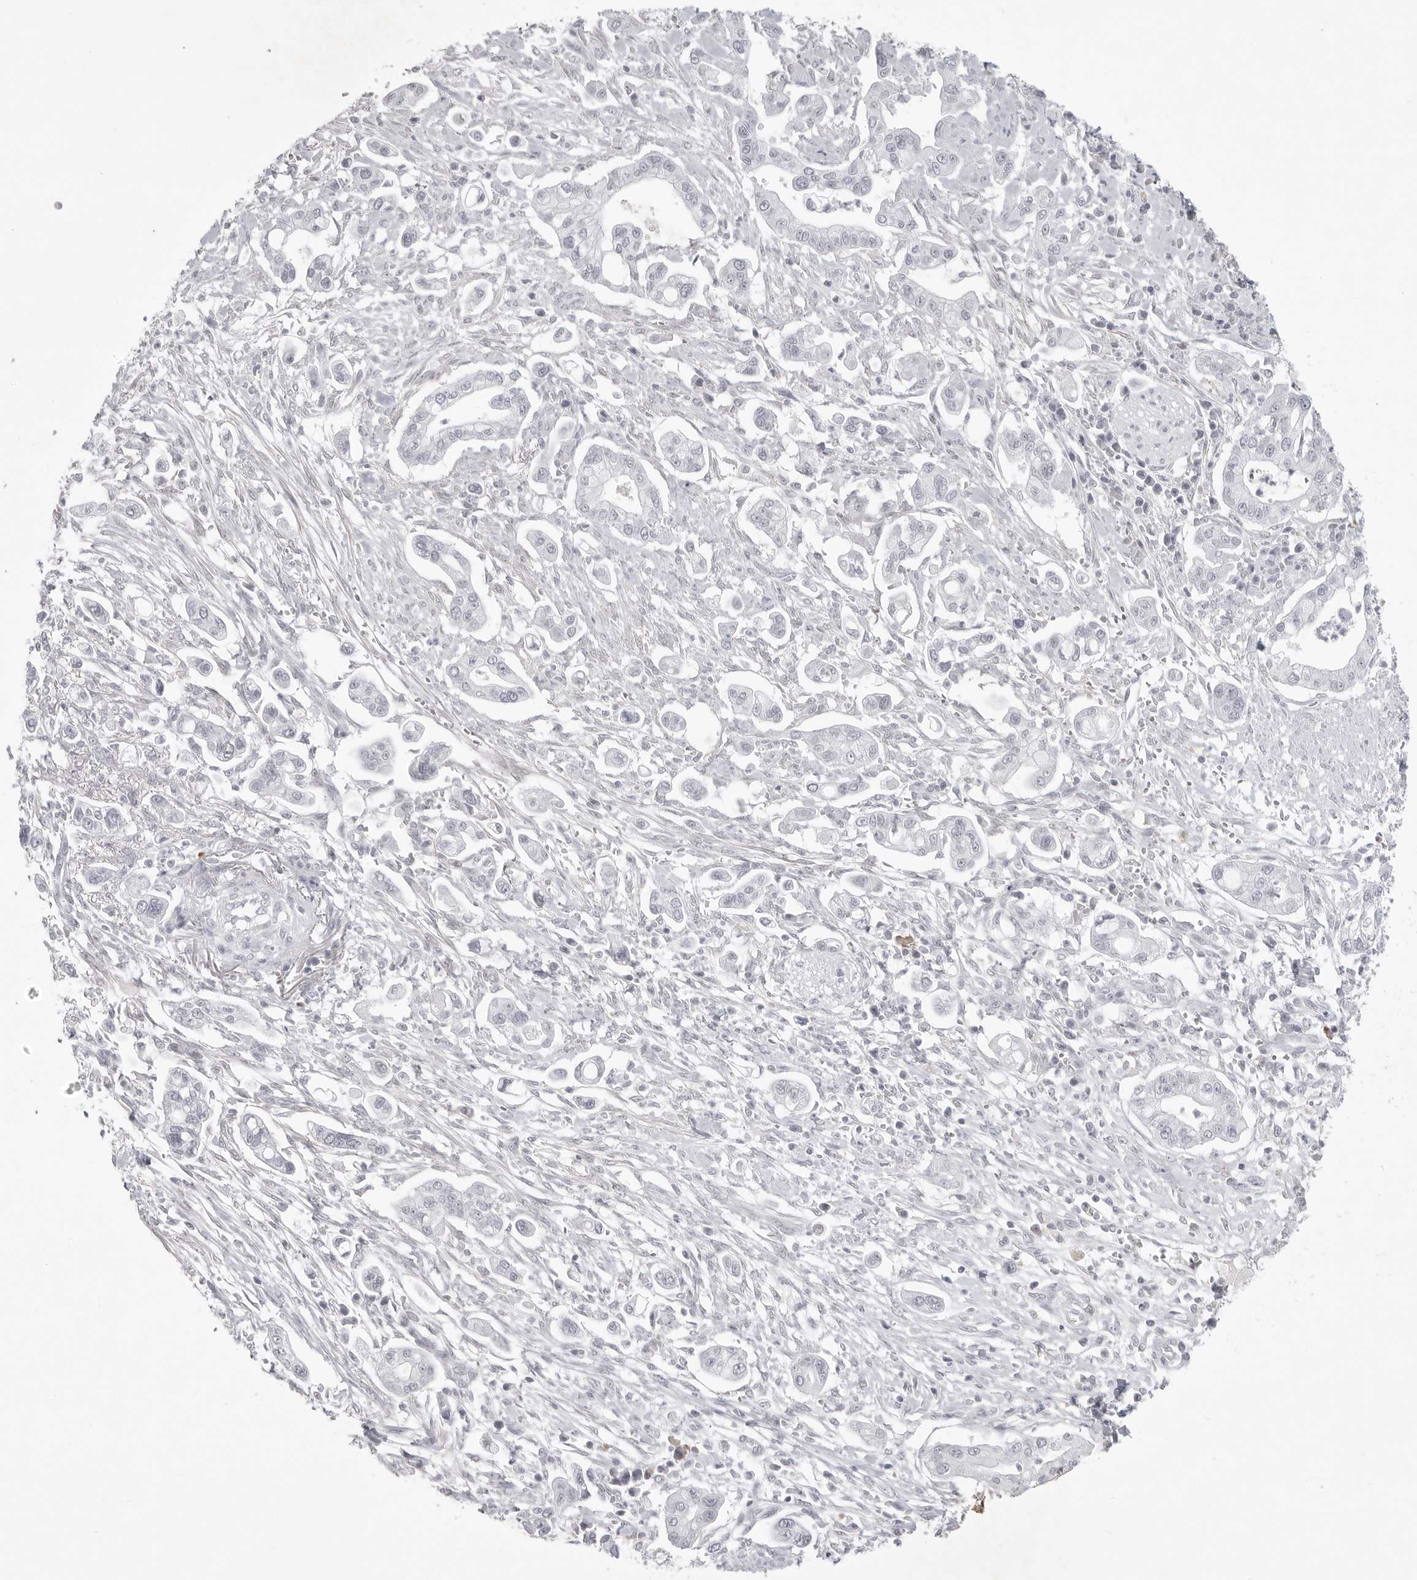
{"staining": {"intensity": "negative", "quantity": "none", "location": "none"}, "tissue": "pancreatic cancer", "cell_type": "Tumor cells", "image_type": "cancer", "snomed": [{"axis": "morphology", "description": "Adenocarcinoma, NOS"}, {"axis": "topography", "description": "Pancreas"}], "caption": "Immunohistochemistry of human pancreatic adenocarcinoma demonstrates no staining in tumor cells.", "gene": "TCTN3", "patient": {"sex": "male", "age": 68}}